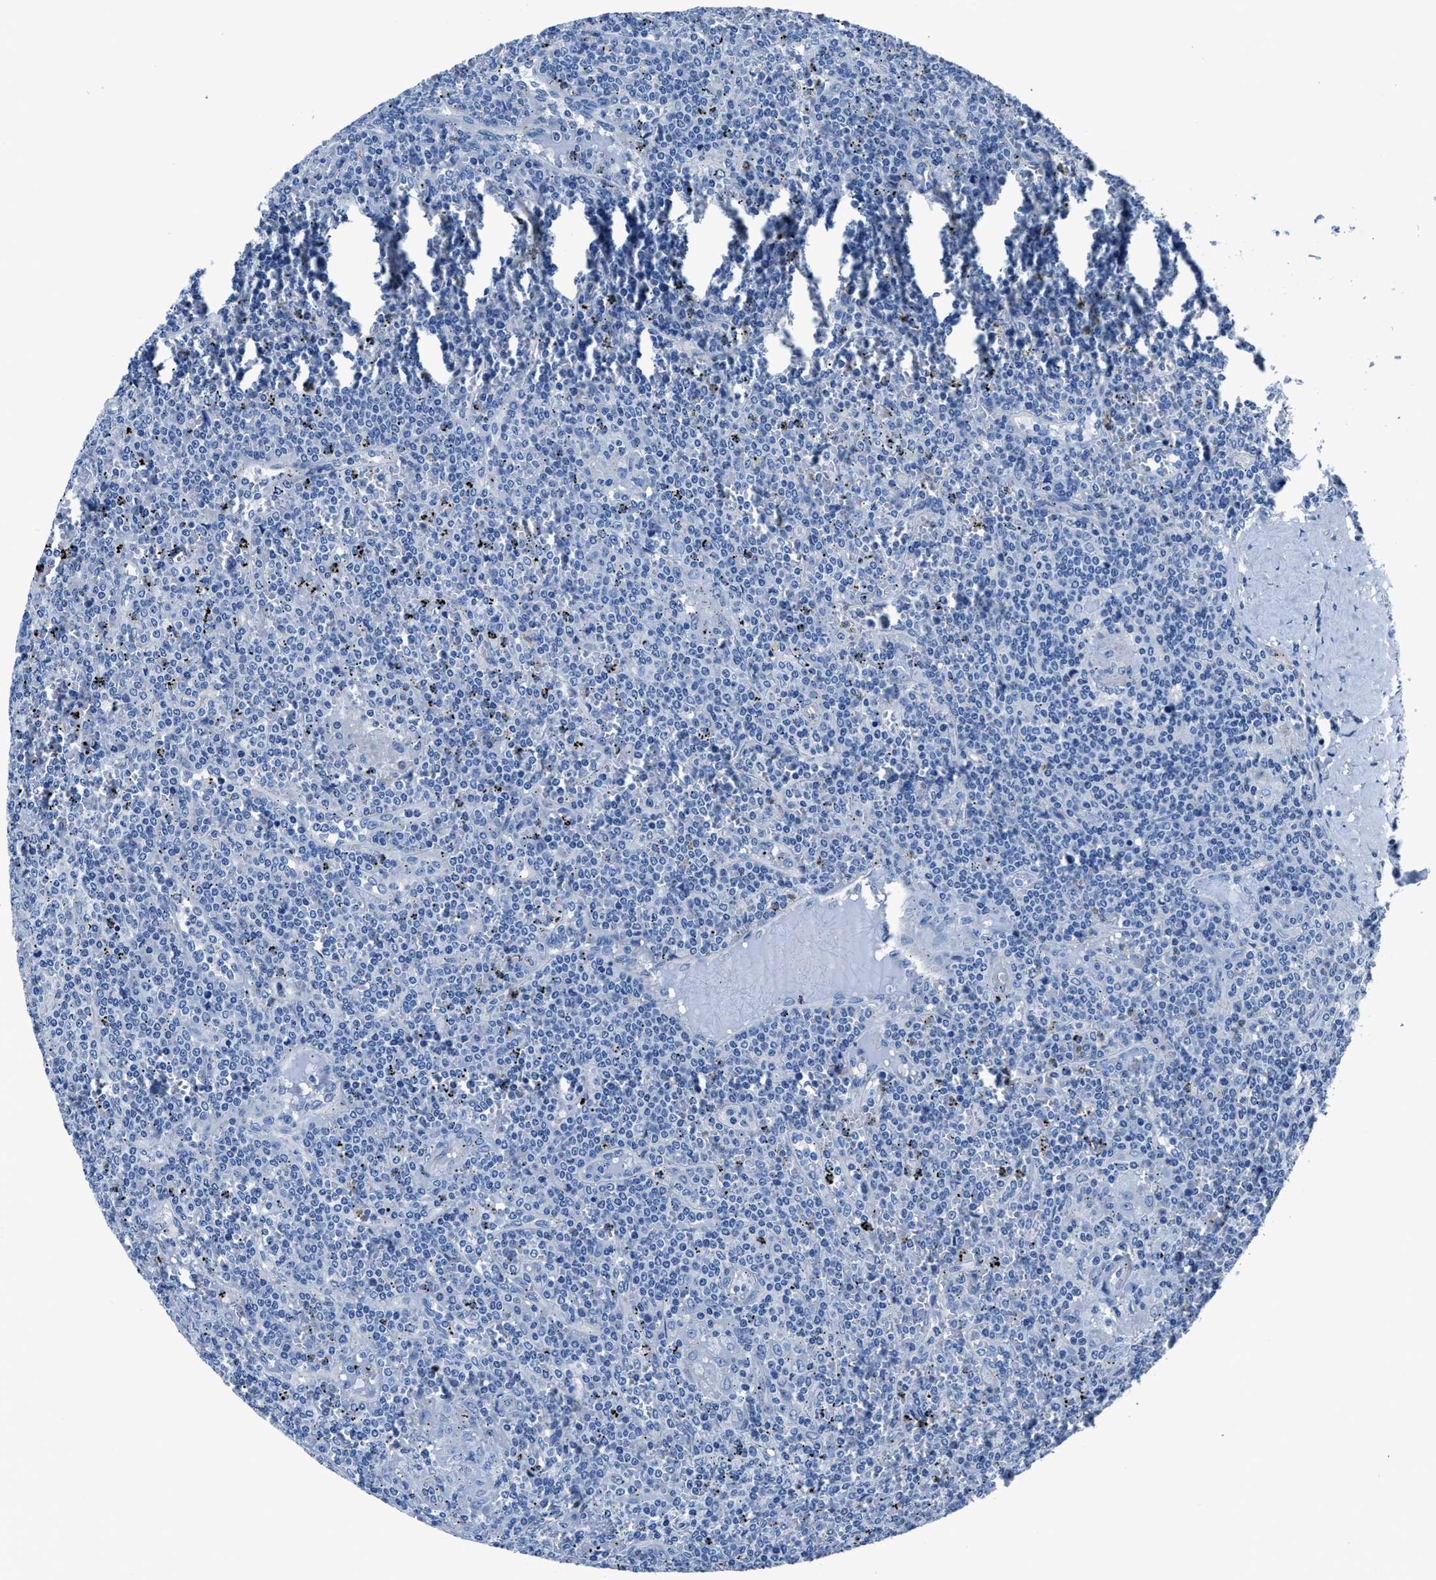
{"staining": {"intensity": "negative", "quantity": "none", "location": "none"}, "tissue": "lymphoma", "cell_type": "Tumor cells", "image_type": "cancer", "snomed": [{"axis": "morphology", "description": "Malignant lymphoma, non-Hodgkin's type, Low grade"}, {"axis": "topography", "description": "Spleen"}], "caption": "A high-resolution histopathology image shows immunohistochemistry (IHC) staining of low-grade malignant lymphoma, non-Hodgkin's type, which shows no significant positivity in tumor cells.", "gene": "LMO7", "patient": {"sex": "female", "age": 19}}